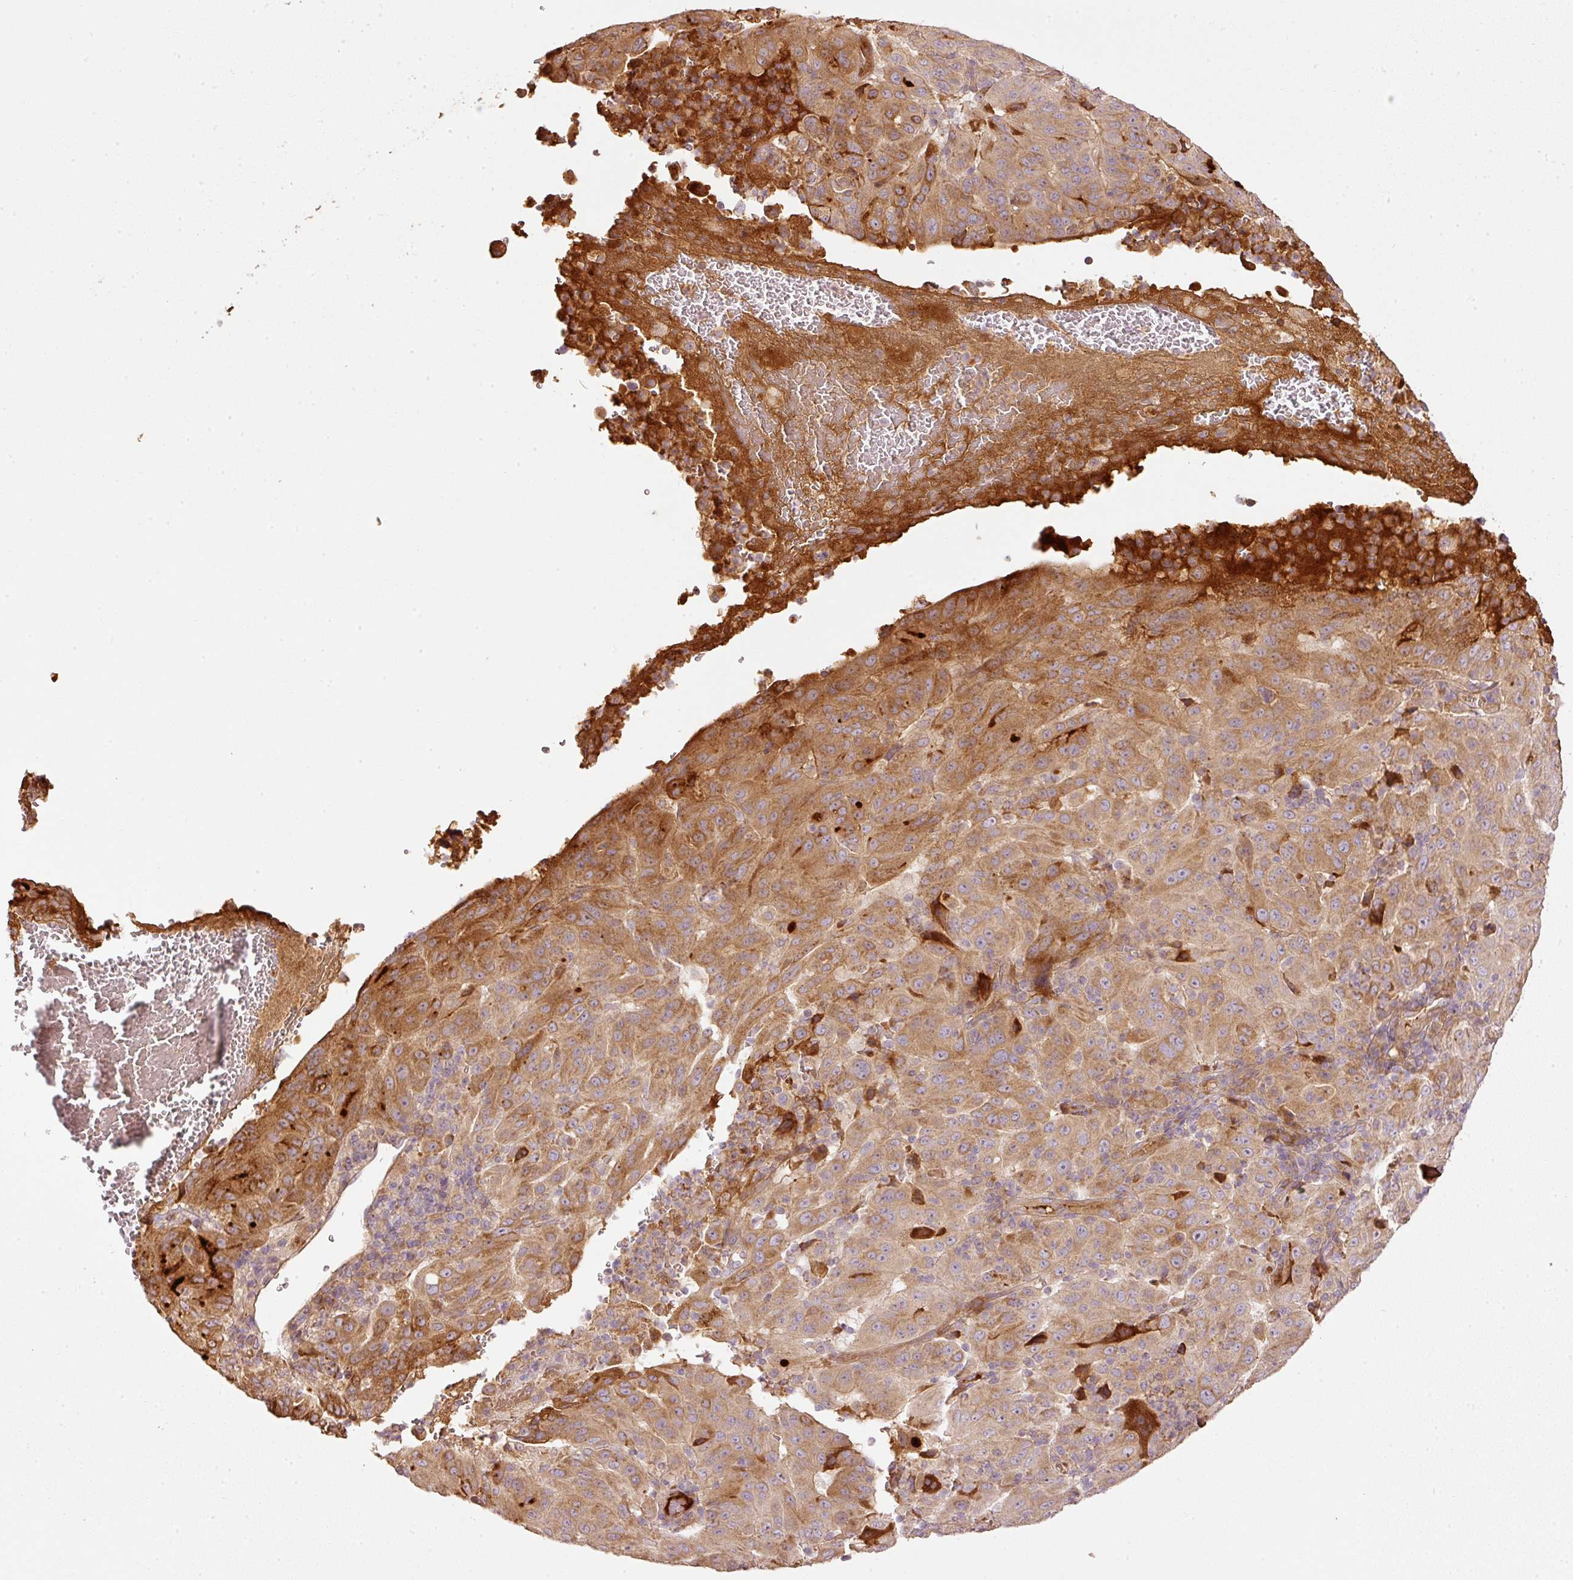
{"staining": {"intensity": "moderate", "quantity": ">75%", "location": "cytoplasmic/membranous"}, "tissue": "pancreatic cancer", "cell_type": "Tumor cells", "image_type": "cancer", "snomed": [{"axis": "morphology", "description": "Adenocarcinoma, NOS"}, {"axis": "topography", "description": "Pancreas"}], "caption": "Tumor cells show medium levels of moderate cytoplasmic/membranous expression in approximately >75% of cells in human pancreatic cancer.", "gene": "SERPING1", "patient": {"sex": "male", "age": 63}}